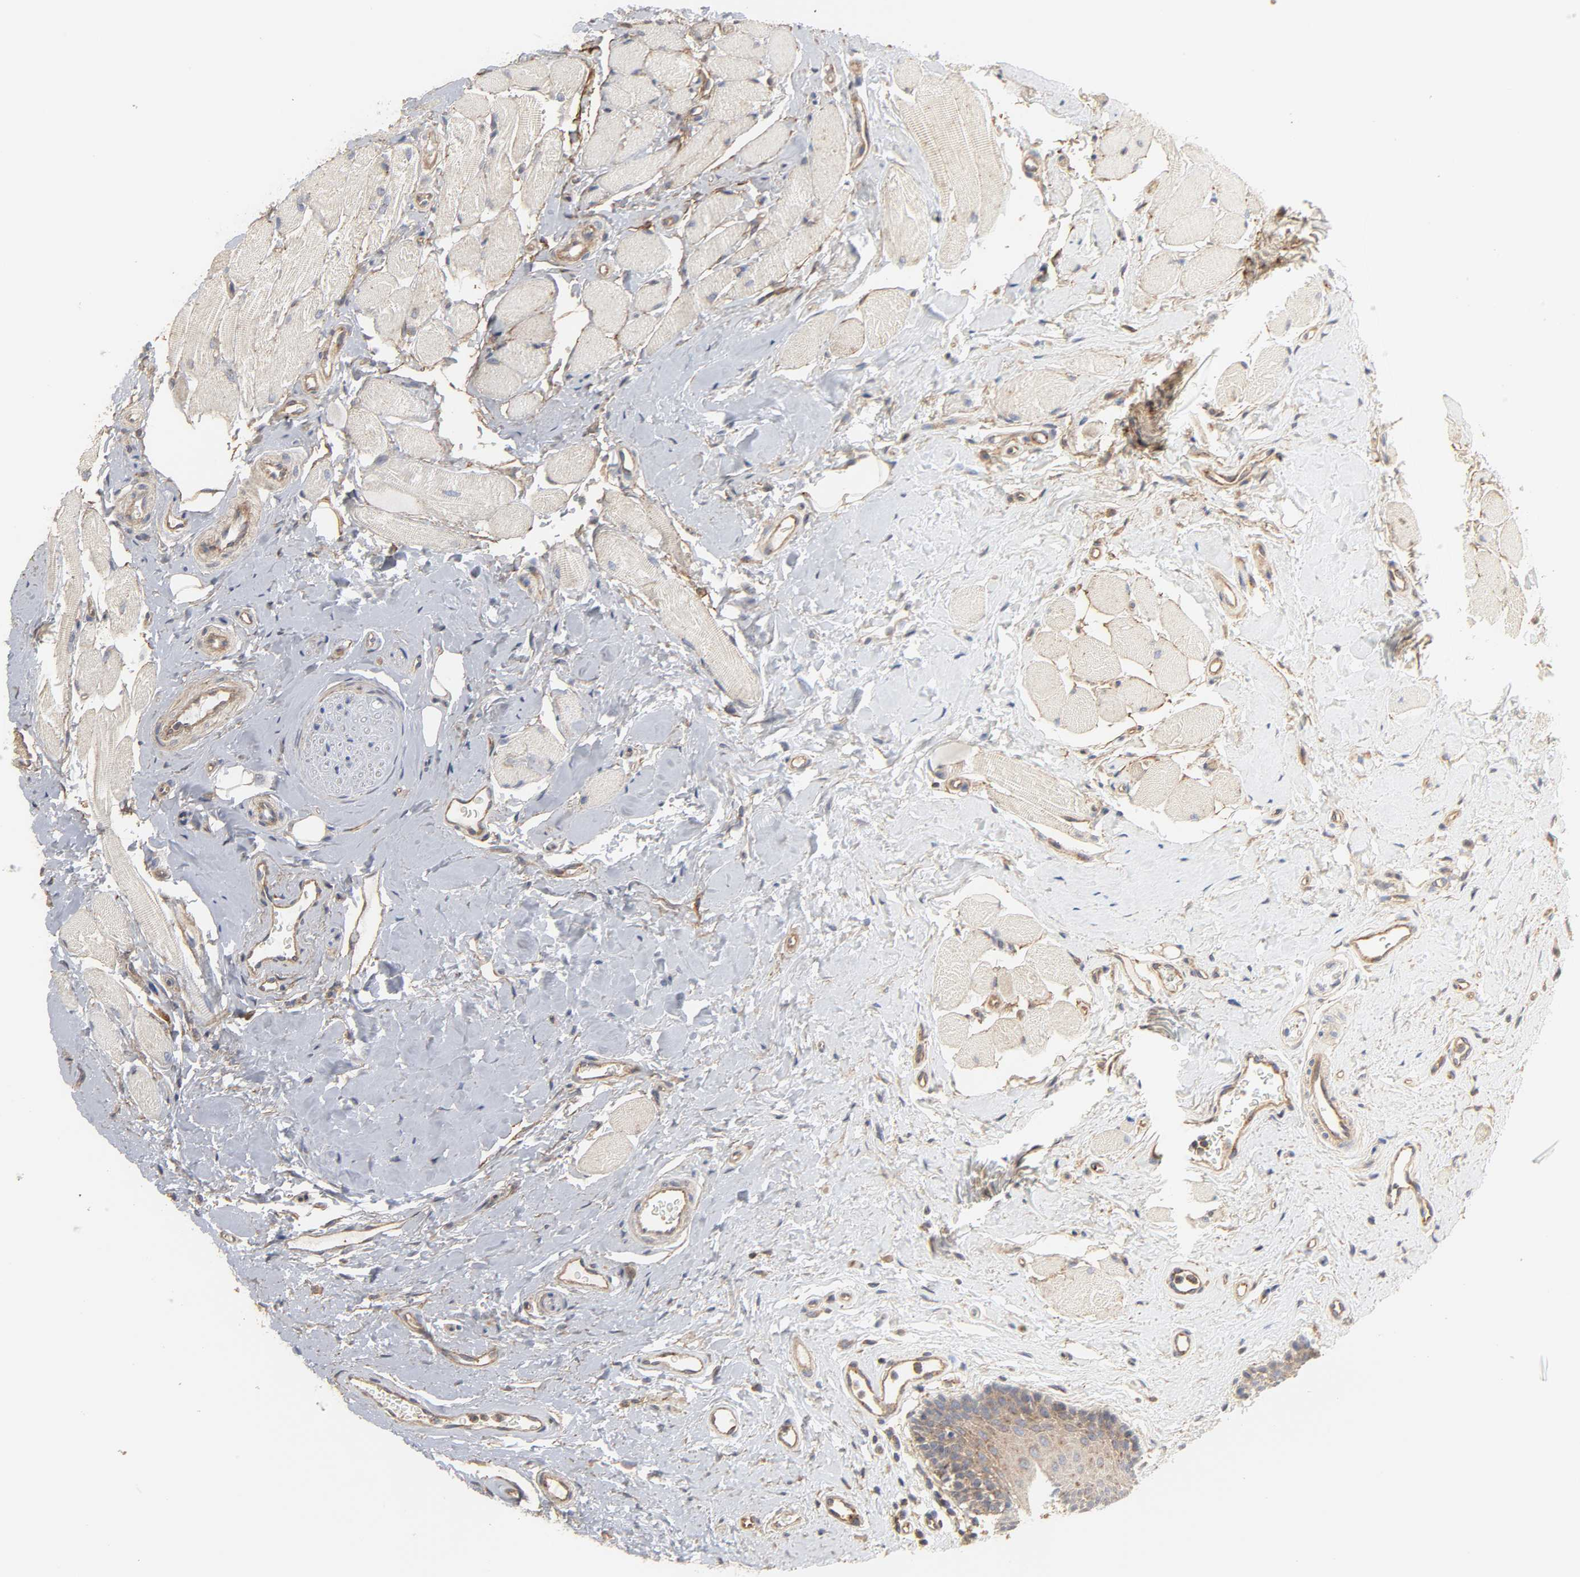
{"staining": {"intensity": "moderate", "quantity": ">75%", "location": "cytoplasmic/membranous"}, "tissue": "oral mucosa", "cell_type": "Squamous epithelial cells", "image_type": "normal", "snomed": [{"axis": "morphology", "description": "Normal tissue, NOS"}, {"axis": "topography", "description": "Oral tissue"}], "caption": "Moderate cytoplasmic/membranous protein staining is present in approximately >75% of squamous epithelial cells in oral mucosa. Immunohistochemistry (ihc) stains the protein in brown and the nuclei are stained blue.", "gene": "SH3GLB1", "patient": {"sex": "male", "age": 62}}